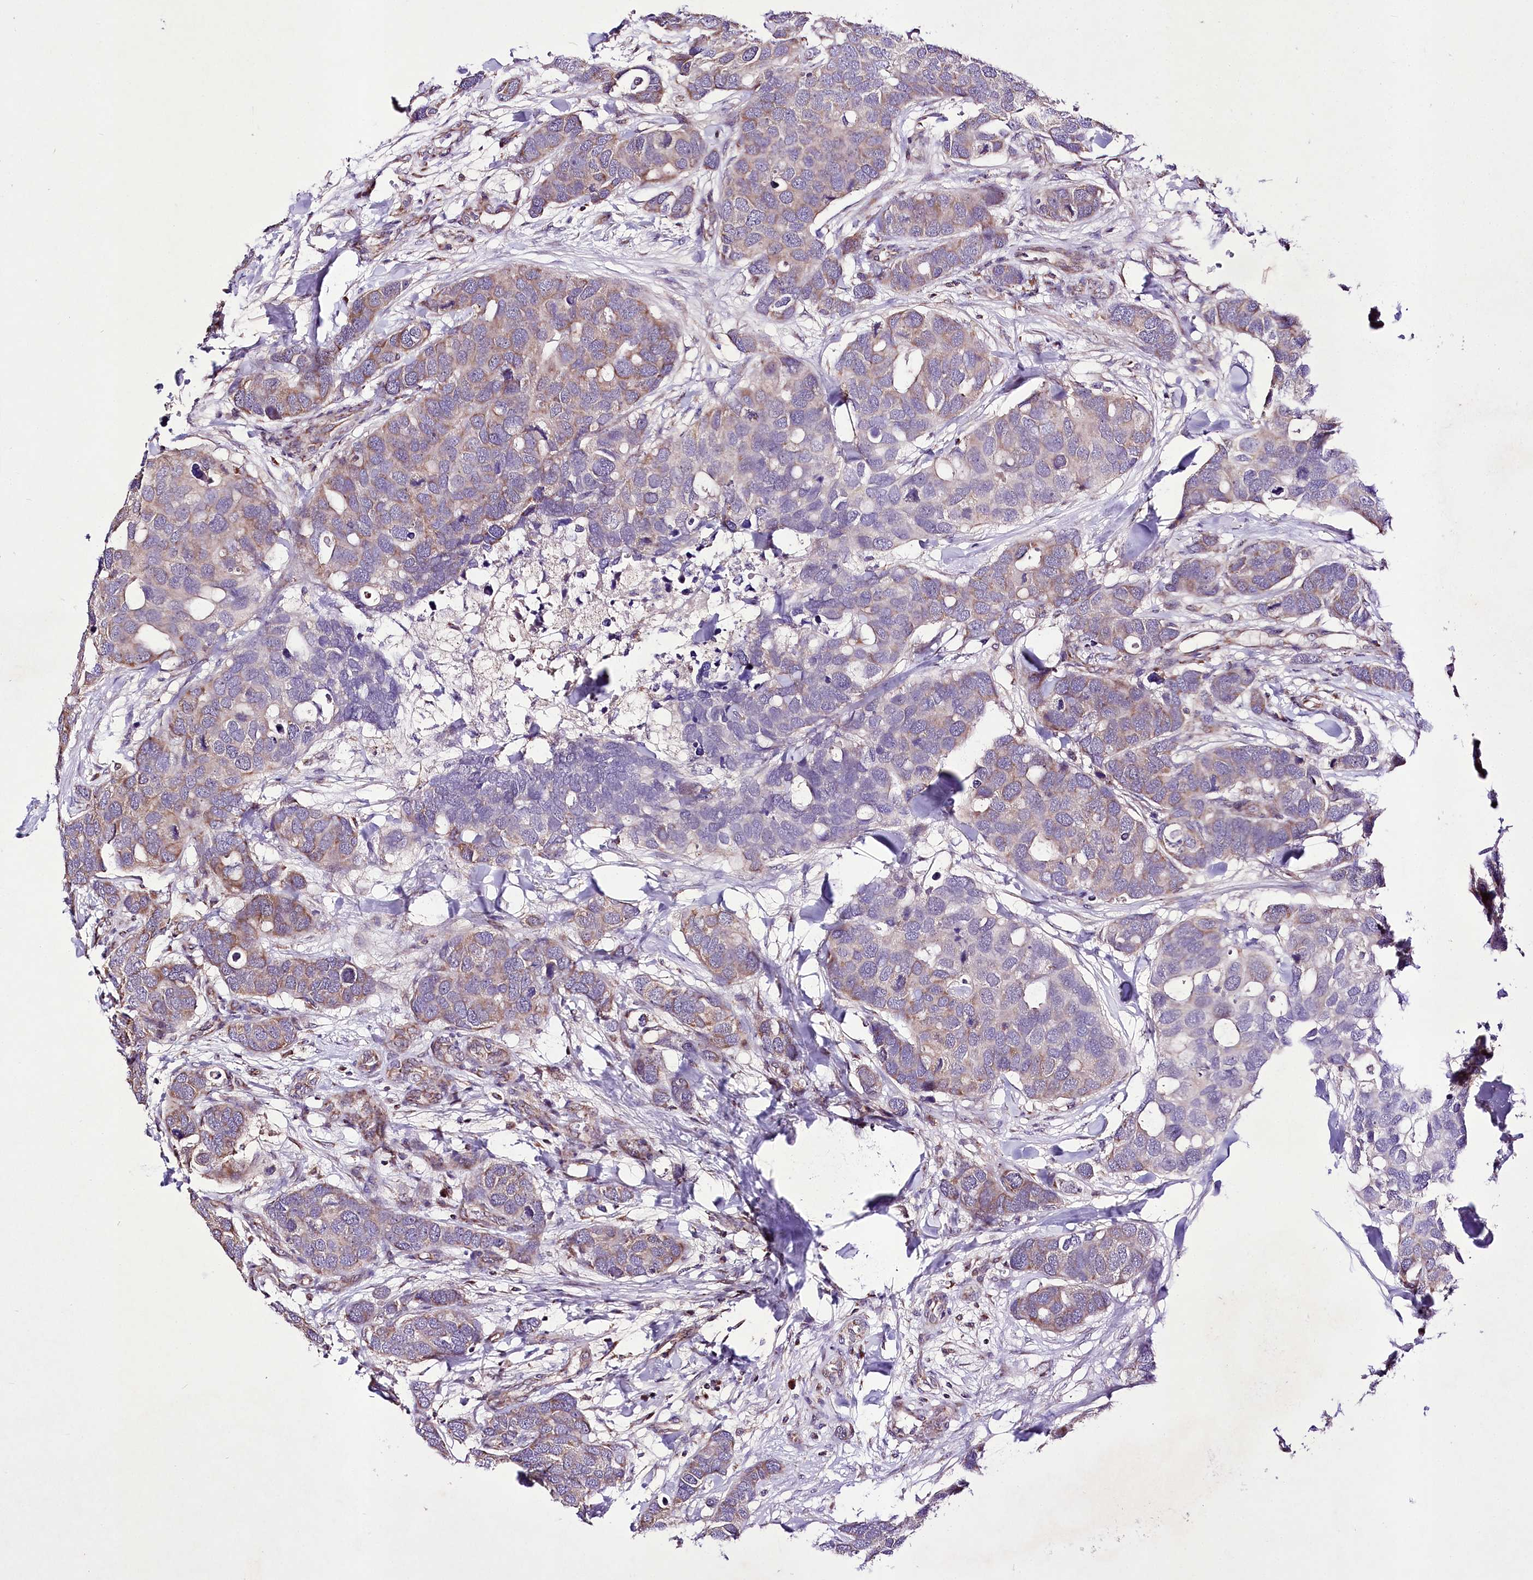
{"staining": {"intensity": "moderate", "quantity": "<25%", "location": "cytoplasmic/membranous"}, "tissue": "breast cancer", "cell_type": "Tumor cells", "image_type": "cancer", "snomed": [{"axis": "morphology", "description": "Duct carcinoma"}, {"axis": "topography", "description": "Breast"}], "caption": "This image displays immunohistochemistry (IHC) staining of breast infiltrating ductal carcinoma, with low moderate cytoplasmic/membranous expression in approximately <25% of tumor cells.", "gene": "ATE1", "patient": {"sex": "female", "age": 83}}